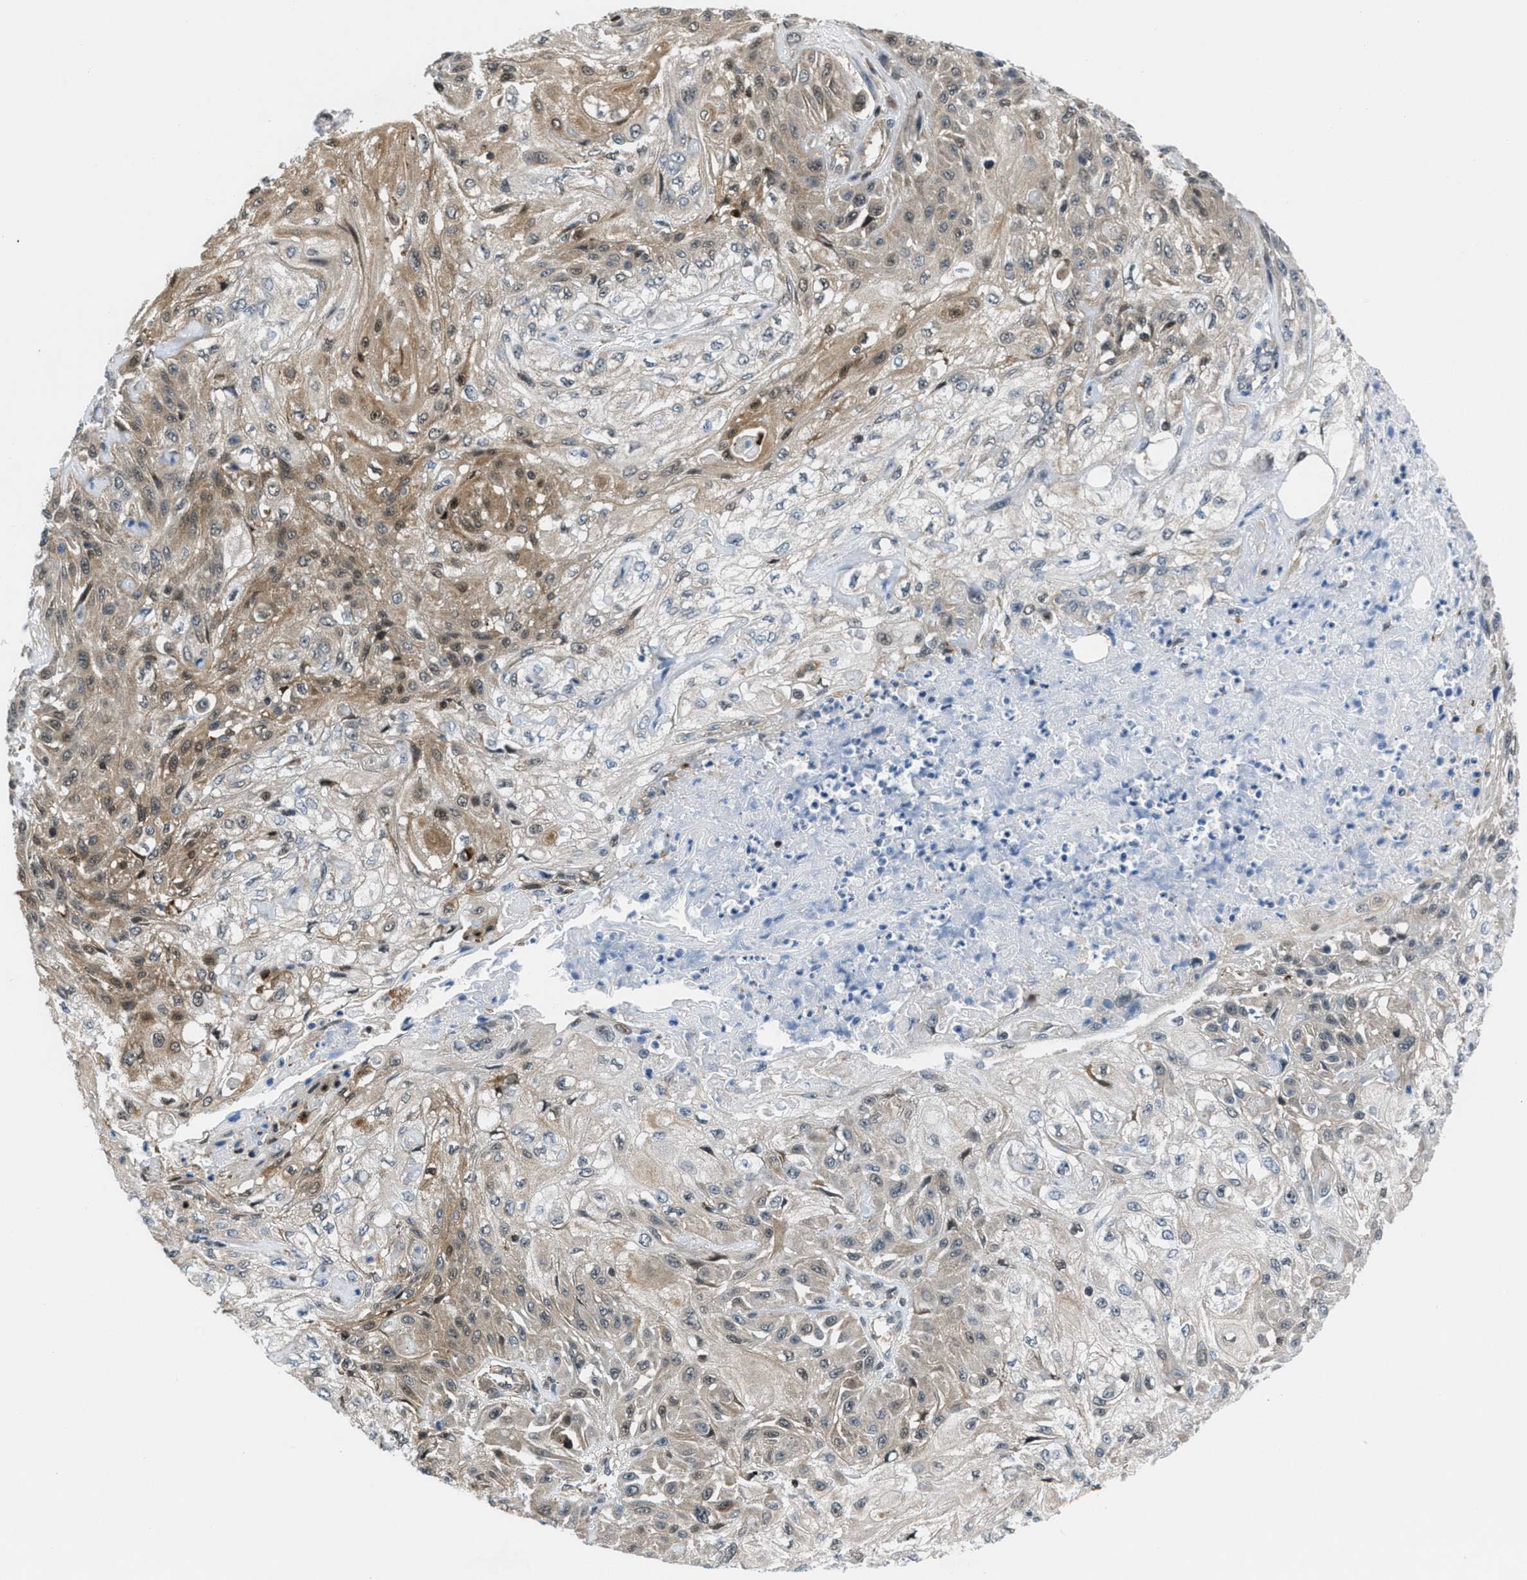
{"staining": {"intensity": "moderate", "quantity": "25%-75%", "location": "cytoplasmic/membranous"}, "tissue": "skin cancer", "cell_type": "Tumor cells", "image_type": "cancer", "snomed": [{"axis": "morphology", "description": "Squamous cell carcinoma, NOS"}, {"axis": "morphology", "description": "Squamous cell carcinoma, metastatic, NOS"}, {"axis": "topography", "description": "Skin"}, {"axis": "topography", "description": "Lymph node"}], "caption": "Immunohistochemistry (IHC) of skin cancer (squamous cell carcinoma) displays medium levels of moderate cytoplasmic/membranous positivity in approximately 25%-75% of tumor cells.", "gene": "PIP5K1C", "patient": {"sex": "male", "age": 75}}